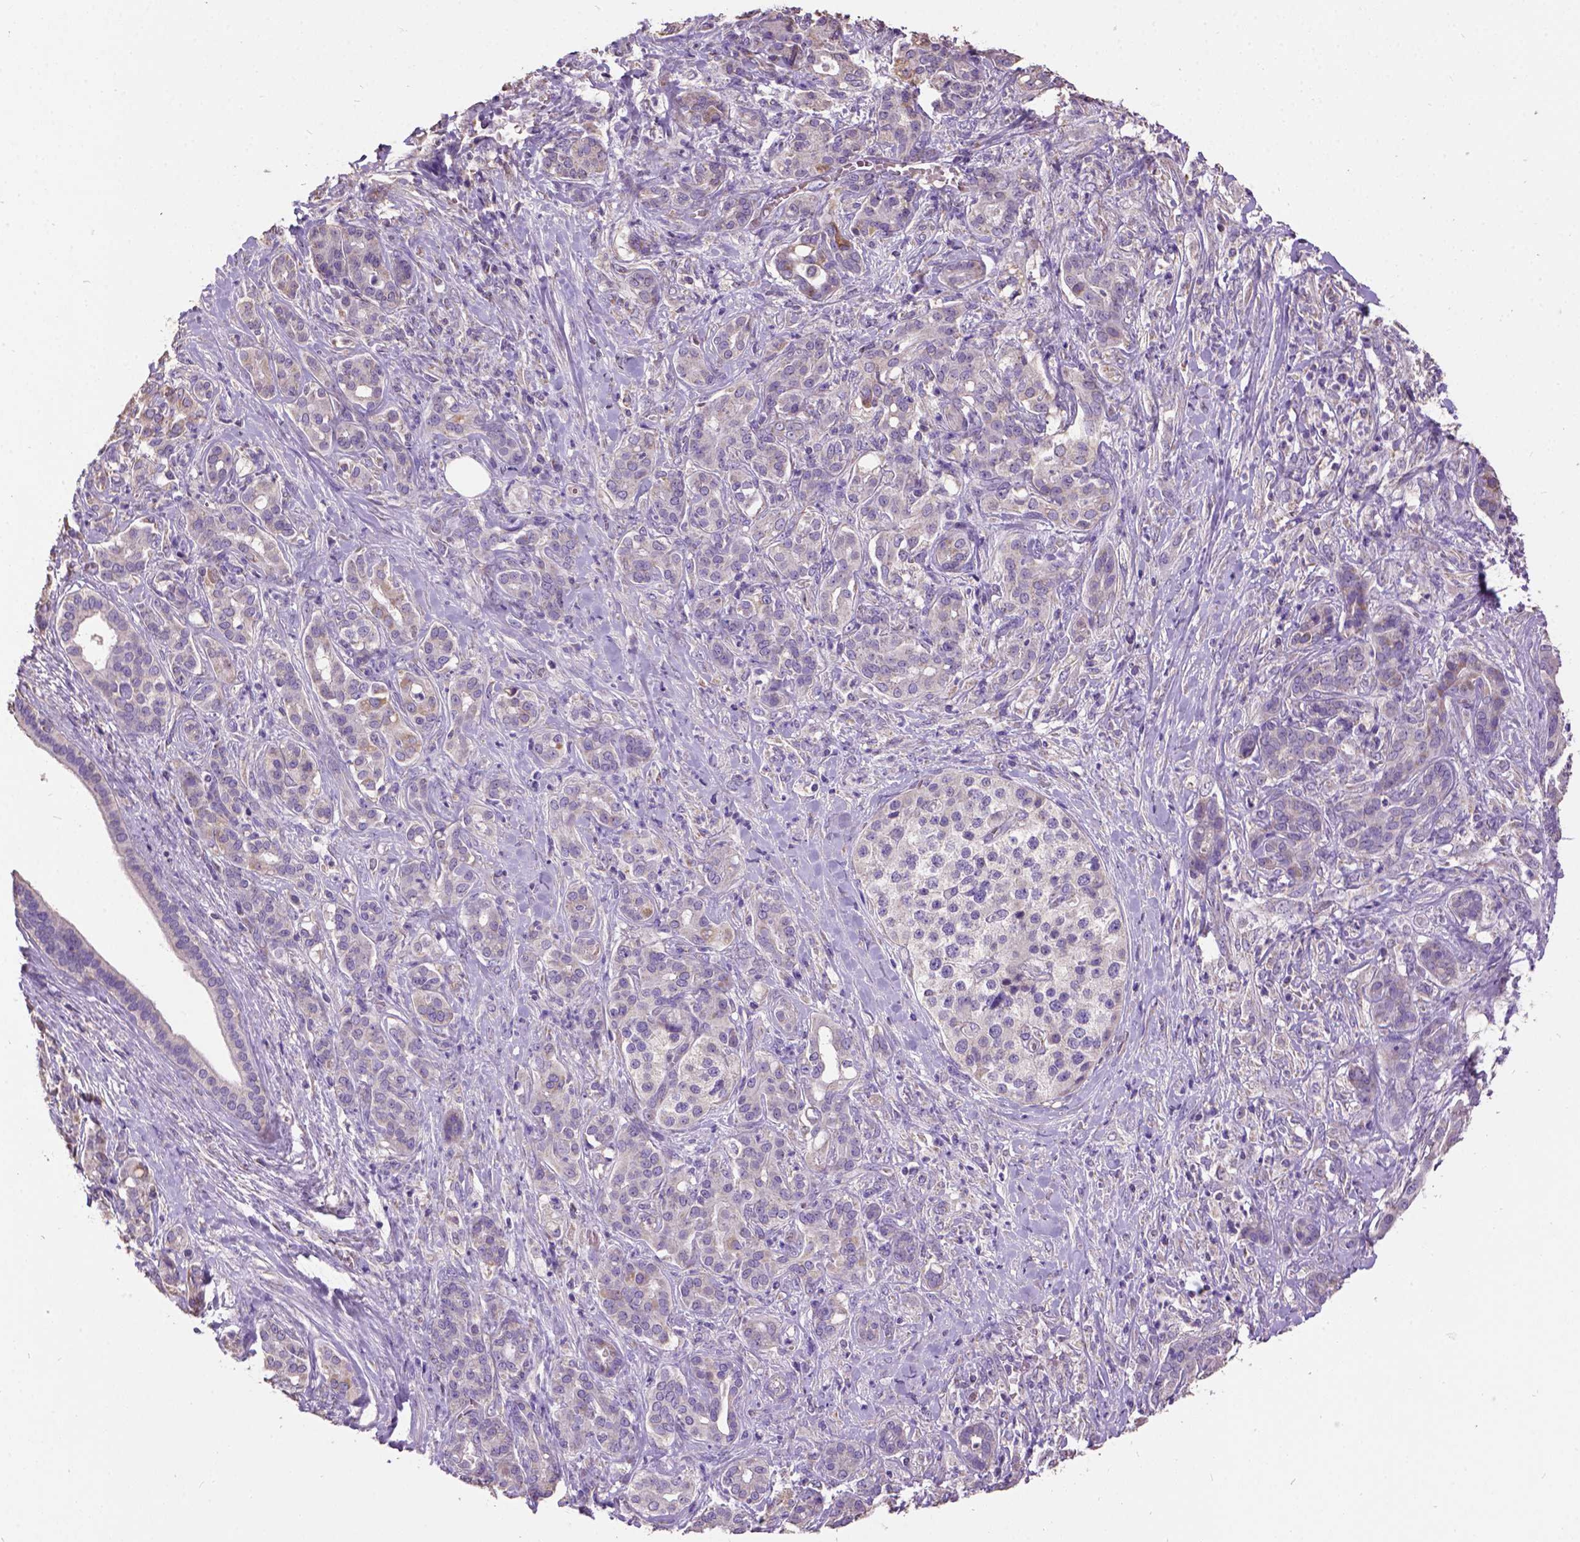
{"staining": {"intensity": "moderate", "quantity": "<25%", "location": "cytoplasmic/membranous"}, "tissue": "pancreatic cancer", "cell_type": "Tumor cells", "image_type": "cancer", "snomed": [{"axis": "morphology", "description": "Normal tissue, NOS"}, {"axis": "morphology", "description": "Inflammation, NOS"}, {"axis": "morphology", "description": "Adenocarcinoma, NOS"}, {"axis": "topography", "description": "Pancreas"}], "caption": "The image exhibits staining of pancreatic cancer, revealing moderate cytoplasmic/membranous protein positivity (brown color) within tumor cells. Immunohistochemistry stains the protein of interest in brown and the nuclei are stained blue.", "gene": "DQX1", "patient": {"sex": "male", "age": 57}}